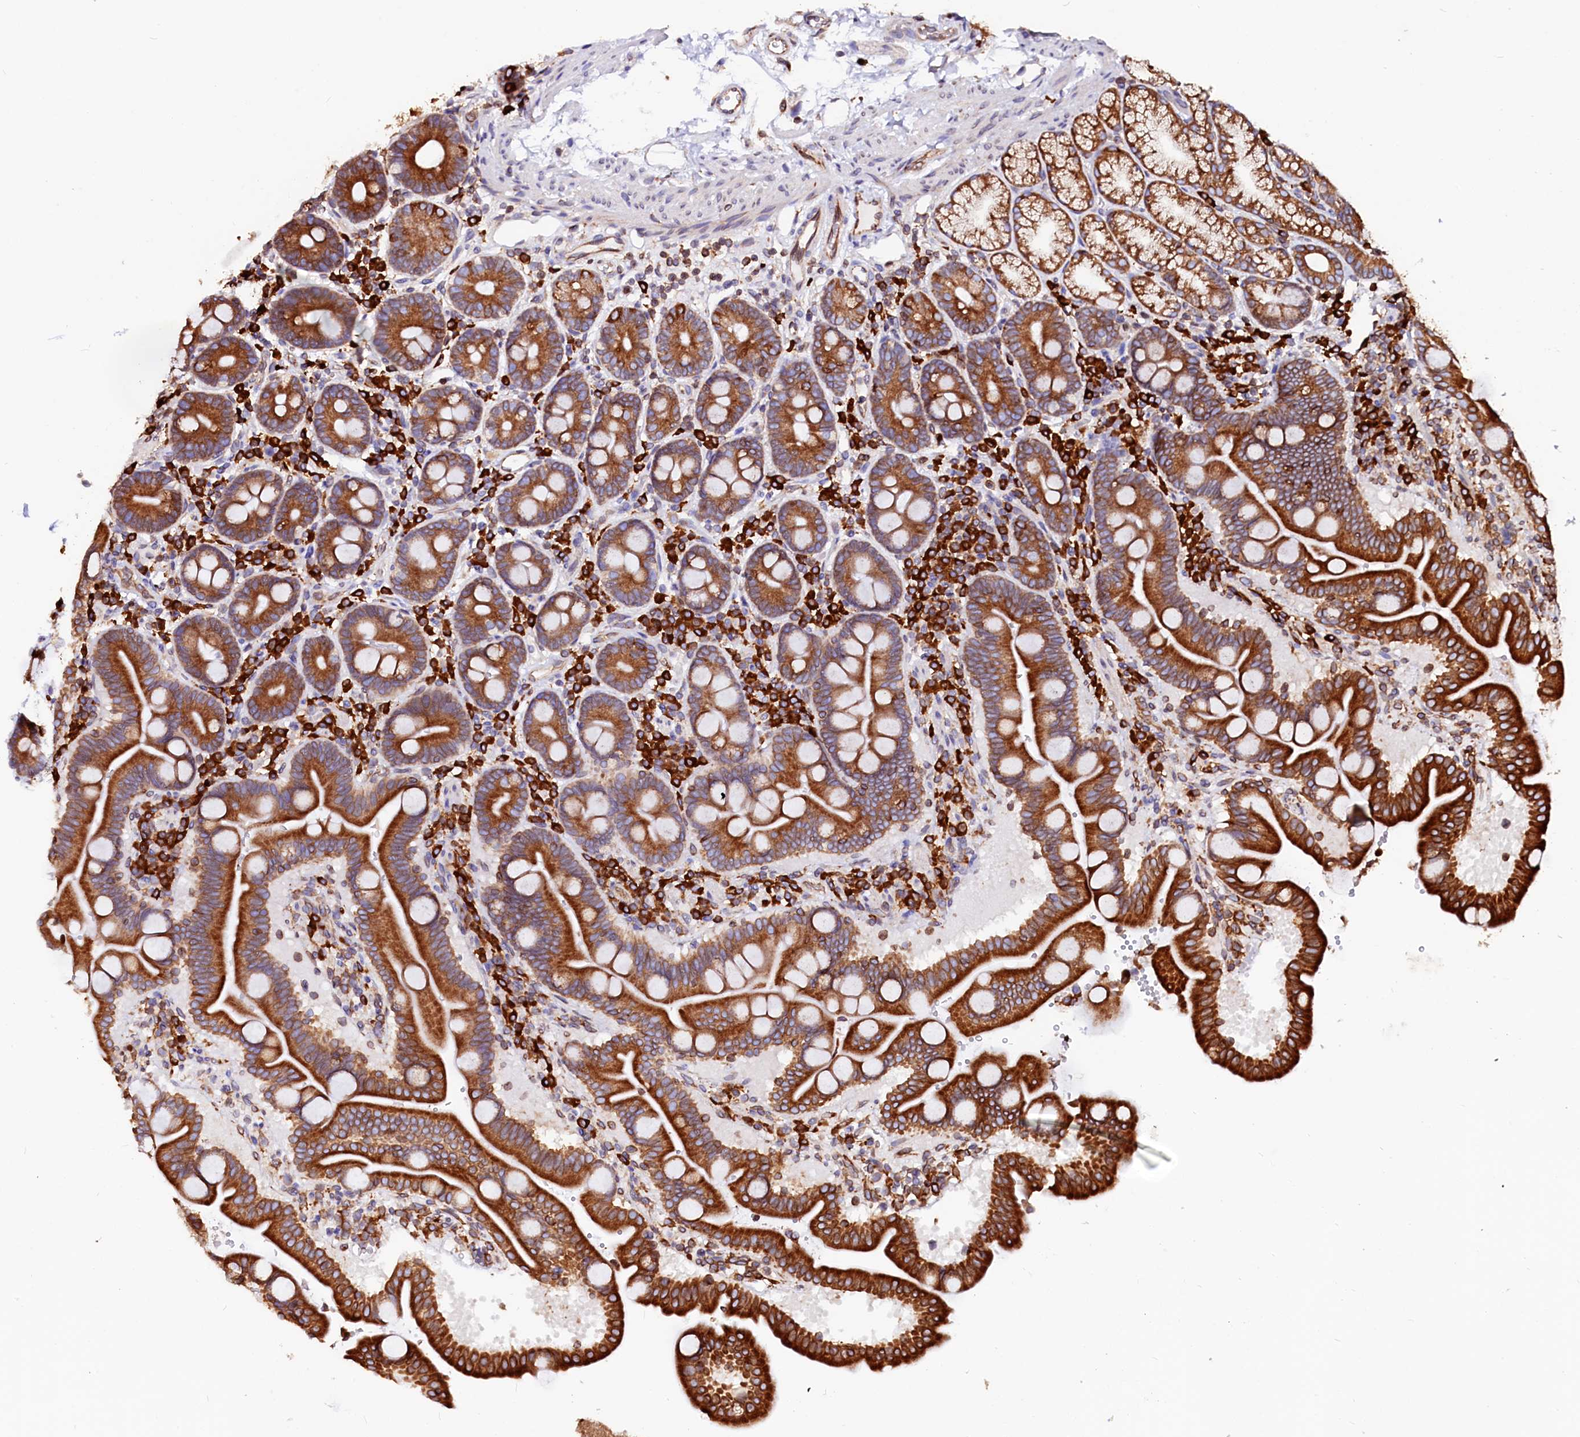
{"staining": {"intensity": "strong", "quantity": ">75%", "location": "cytoplasmic/membranous"}, "tissue": "duodenum", "cell_type": "Glandular cells", "image_type": "normal", "snomed": [{"axis": "morphology", "description": "Normal tissue, NOS"}, {"axis": "topography", "description": "Duodenum"}], "caption": "Immunohistochemistry (IHC) of normal human duodenum exhibits high levels of strong cytoplasmic/membranous positivity in about >75% of glandular cells.", "gene": "DERL1", "patient": {"sex": "male", "age": 54}}